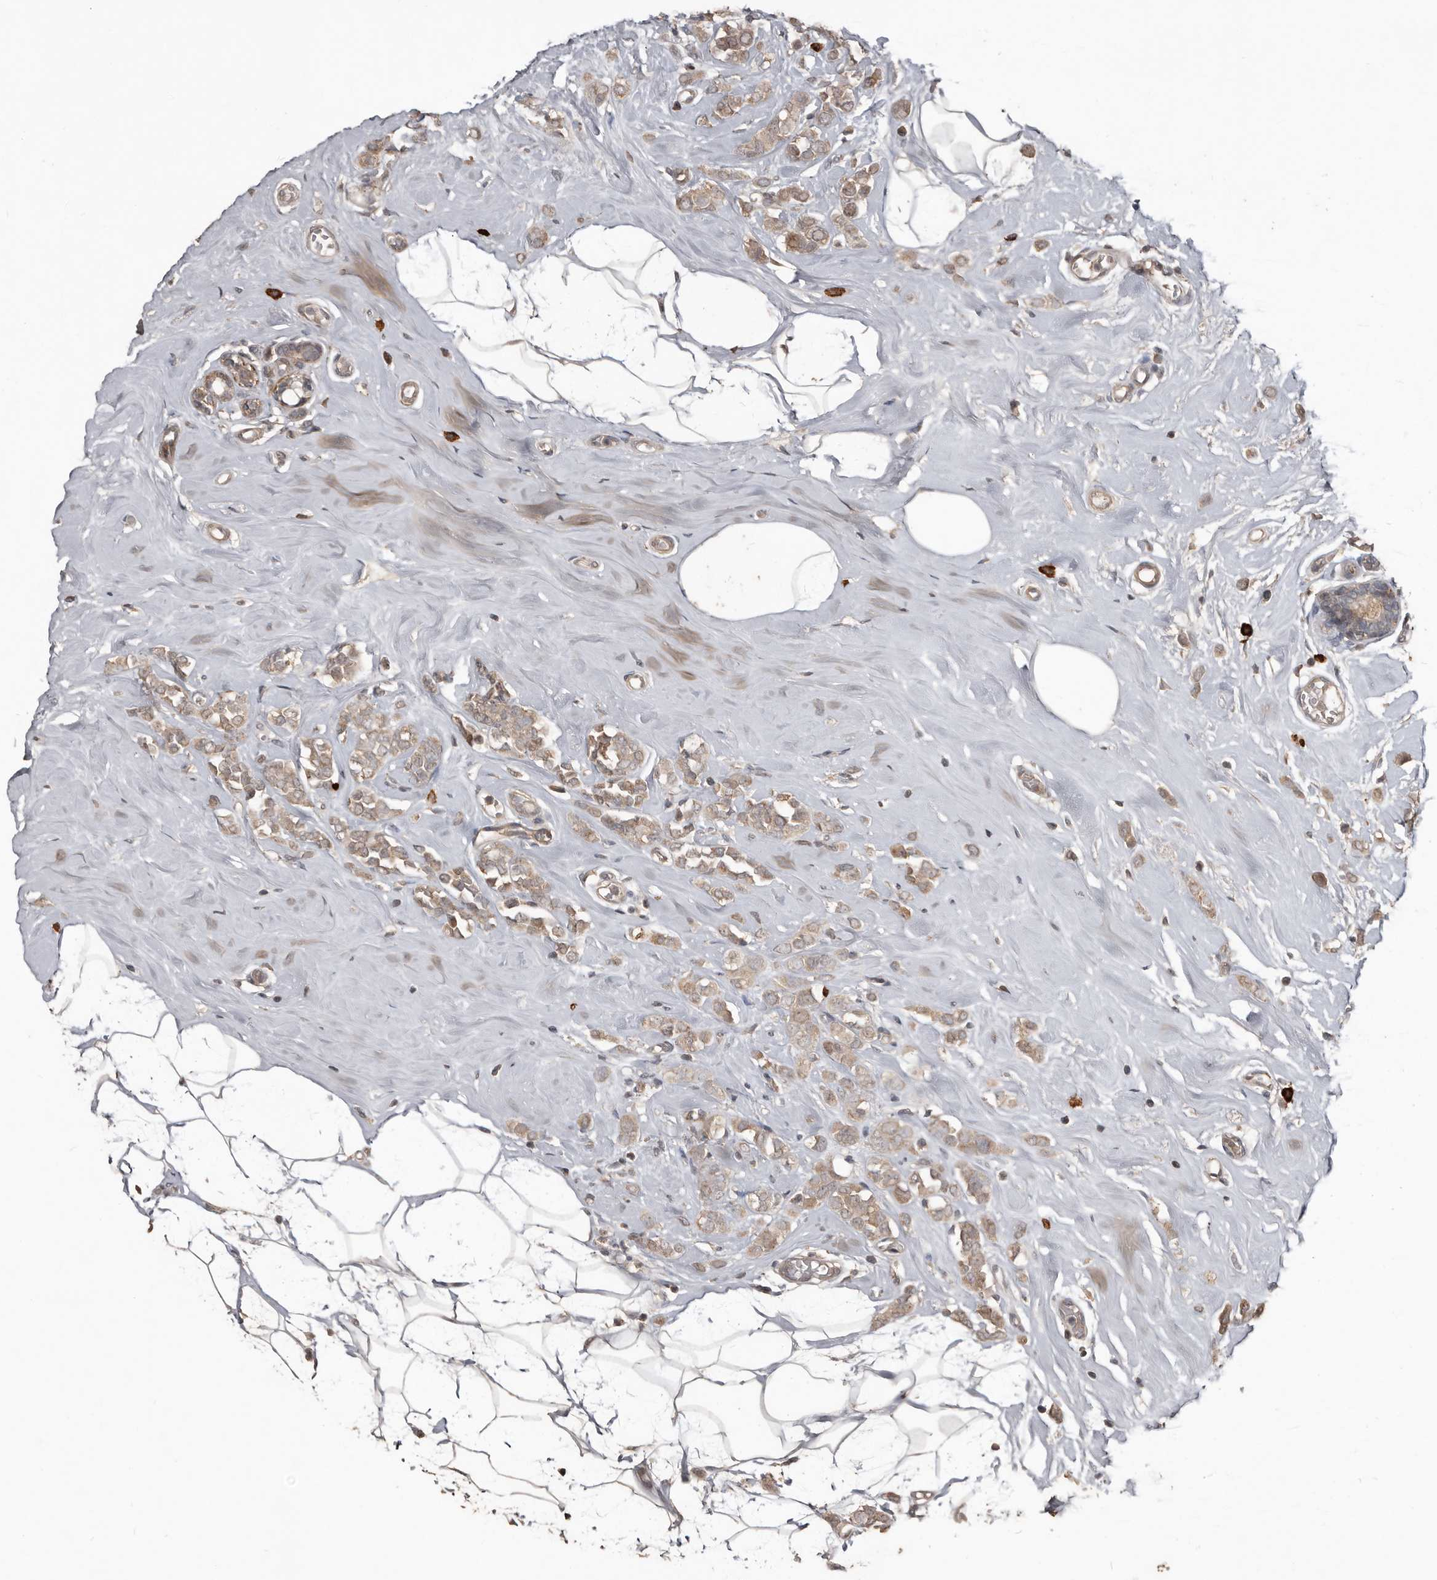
{"staining": {"intensity": "weak", "quantity": ">75%", "location": "cytoplasmic/membranous"}, "tissue": "breast cancer", "cell_type": "Tumor cells", "image_type": "cancer", "snomed": [{"axis": "morphology", "description": "Lobular carcinoma"}, {"axis": "topography", "description": "Breast"}], "caption": "Immunohistochemical staining of human breast cancer (lobular carcinoma) shows low levels of weak cytoplasmic/membranous positivity in approximately >75% of tumor cells.", "gene": "BAMBI", "patient": {"sex": "female", "age": 47}}